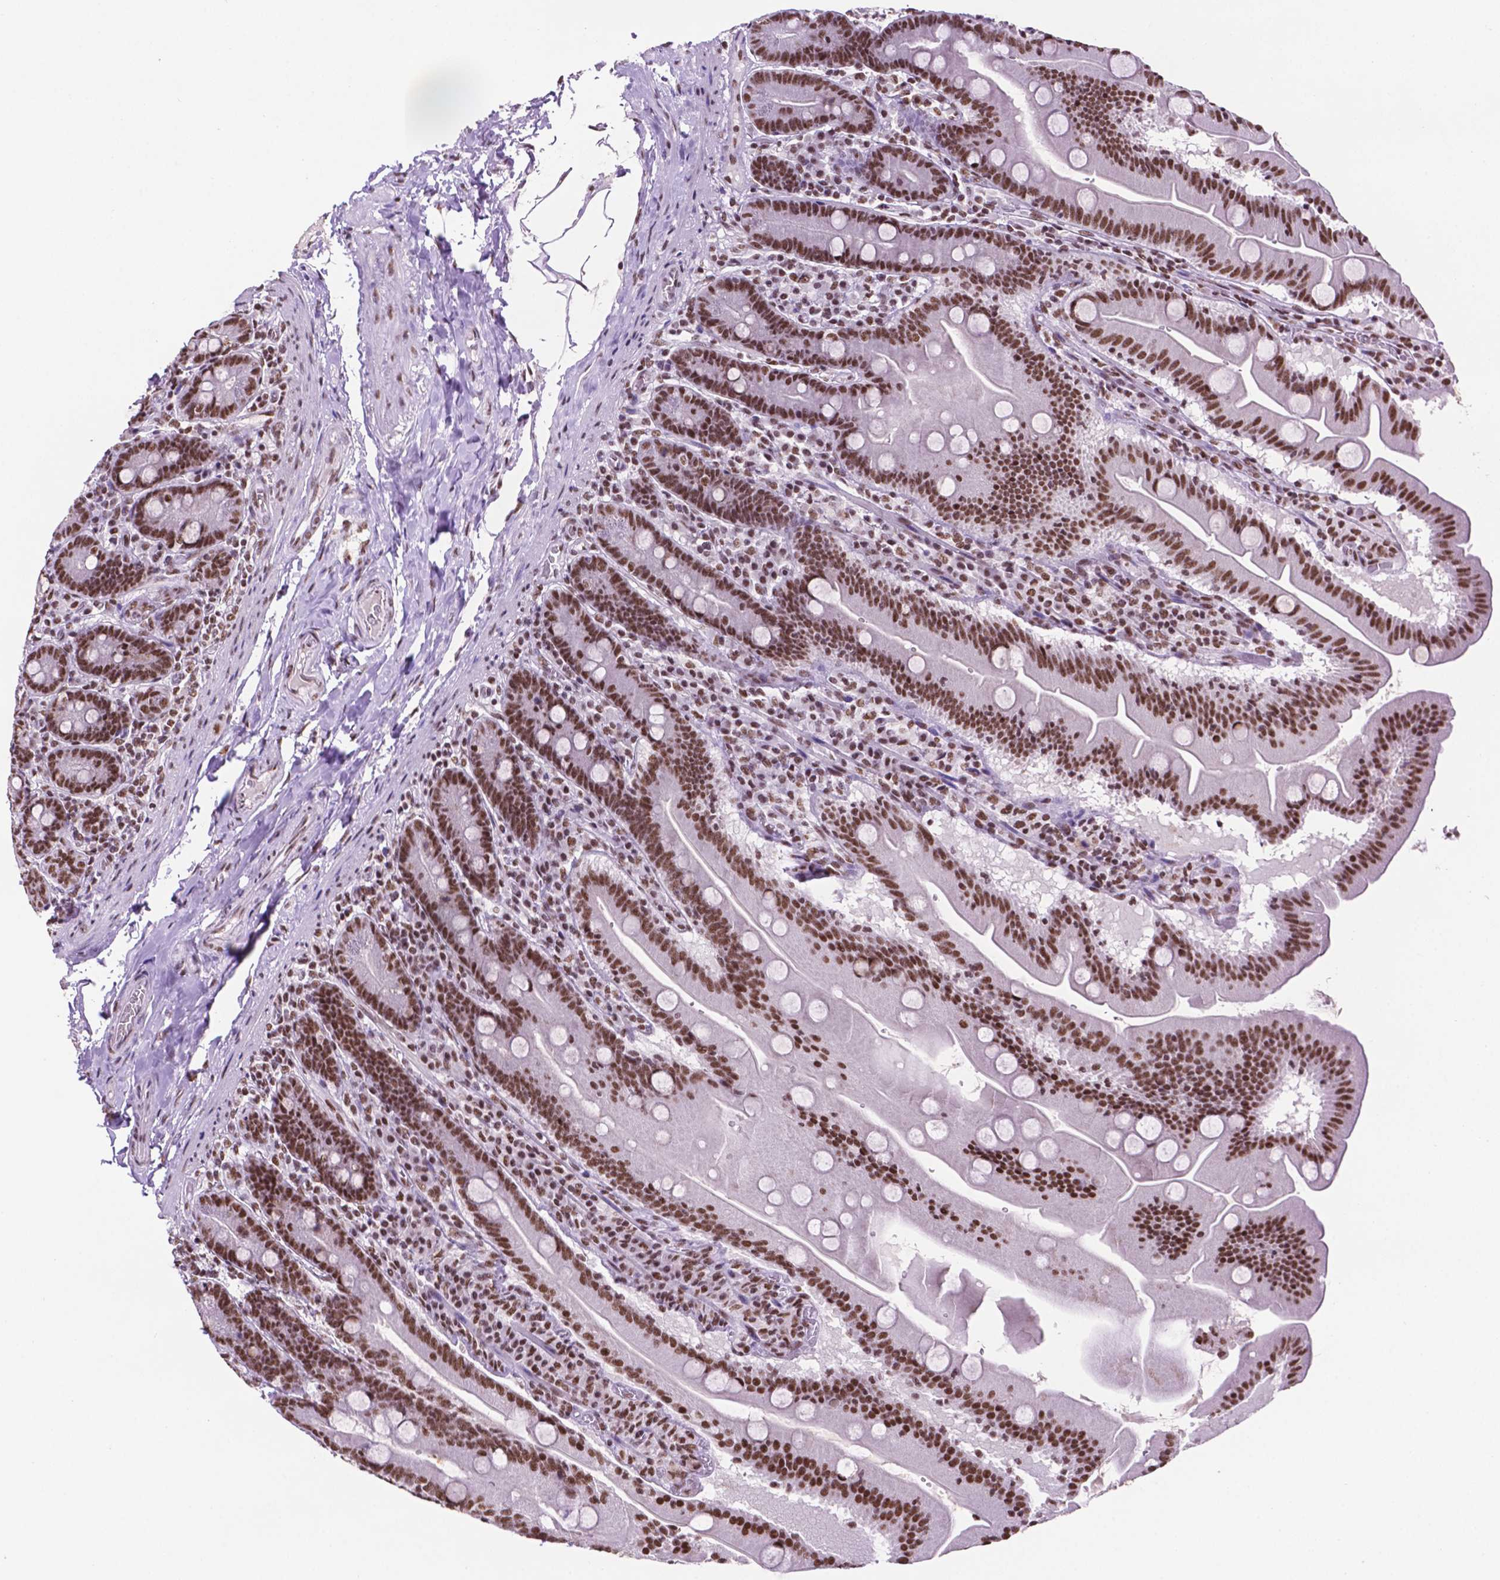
{"staining": {"intensity": "strong", "quantity": ">75%", "location": "nuclear"}, "tissue": "small intestine", "cell_type": "Glandular cells", "image_type": "normal", "snomed": [{"axis": "morphology", "description": "Normal tissue, NOS"}, {"axis": "topography", "description": "Small intestine"}], "caption": "Immunohistochemical staining of unremarkable human small intestine displays strong nuclear protein positivity in approximately >75% of glandular cells. The protein of interest is shown in brown color, while the nuclei are stained blue.", "gene": "CCAR2", "patient": {"sex": "male", "age": 37}}